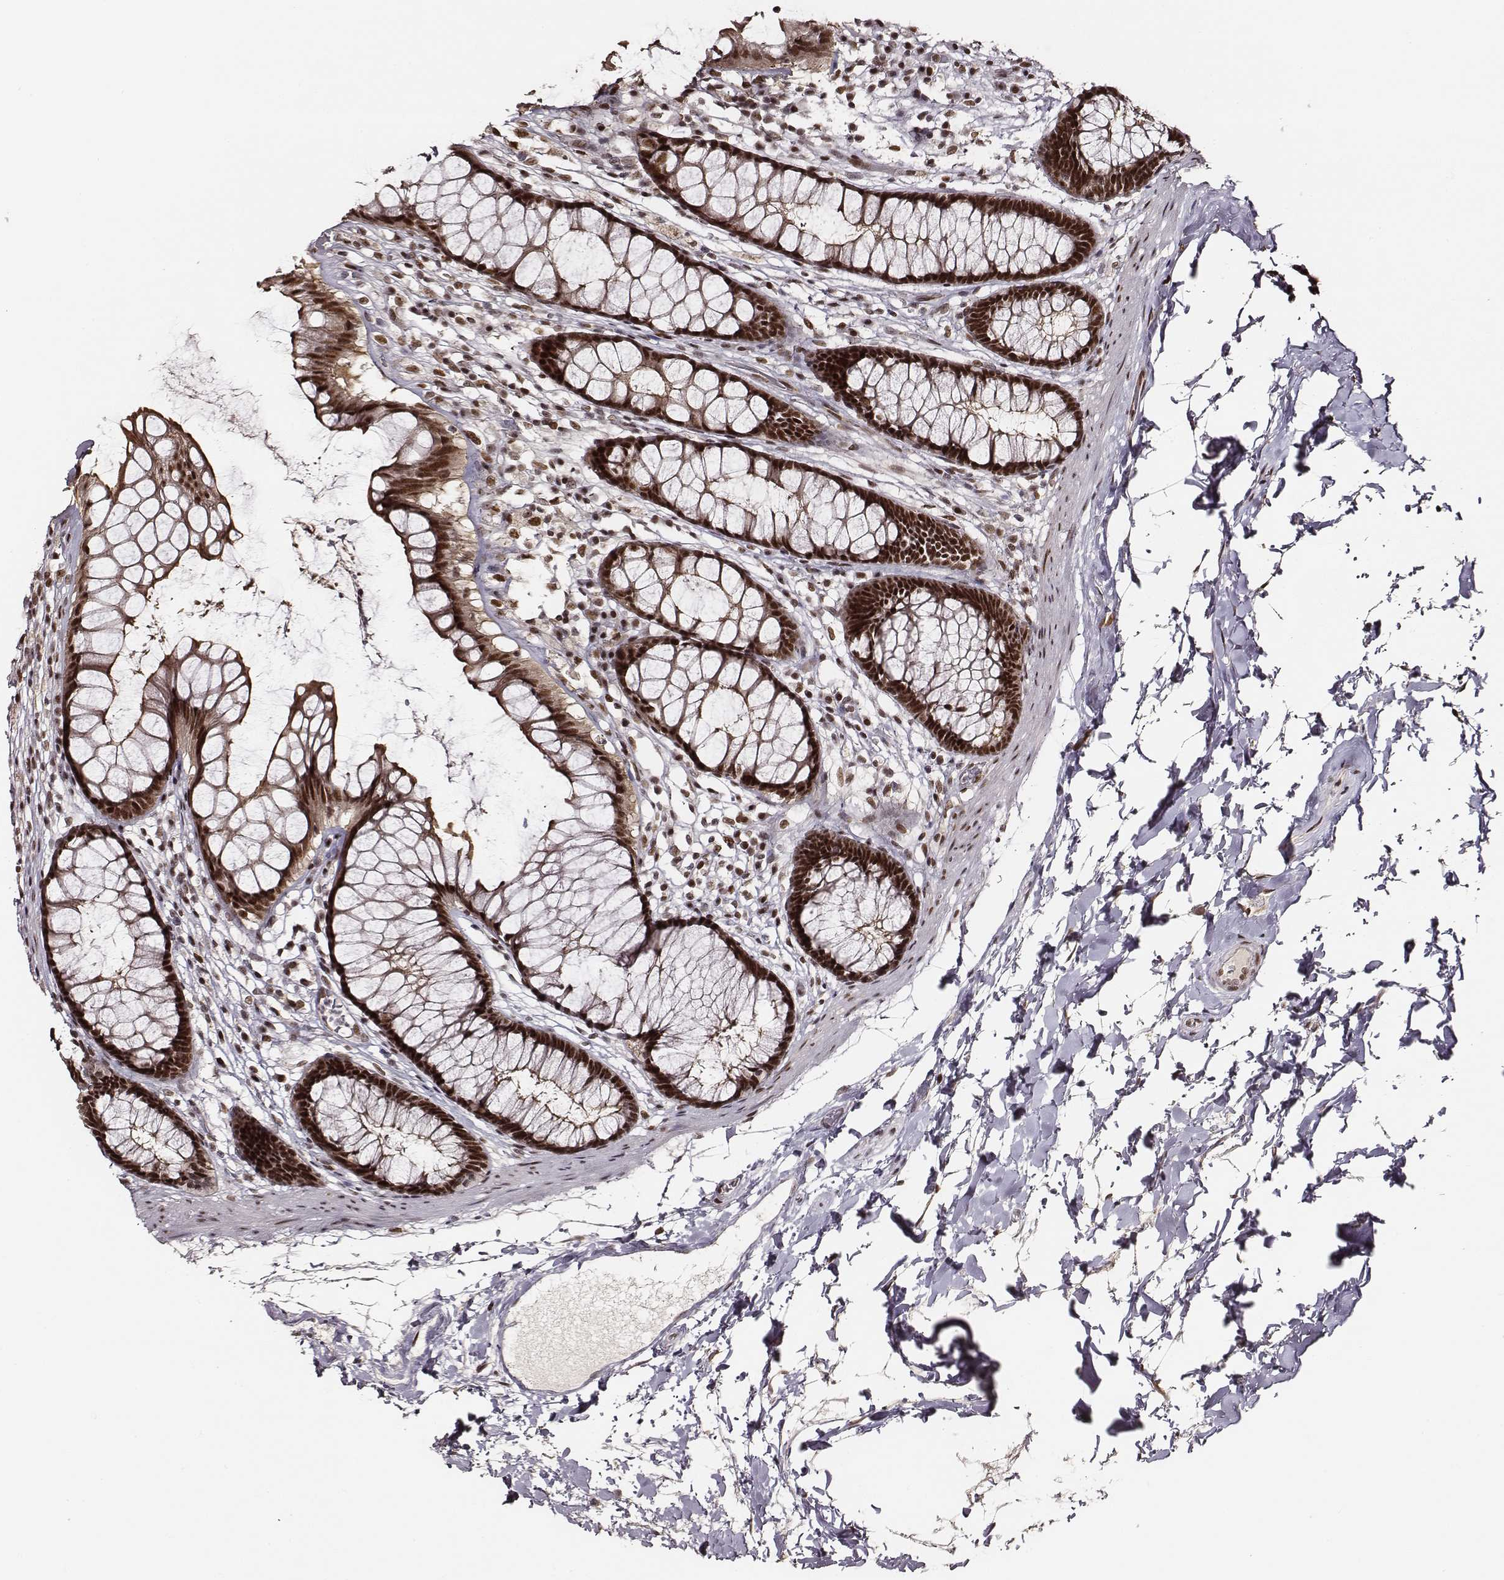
{"staining": {"intensity": "strong", "quantity": ">75%", "location": "nuclear"}, "tissue": "rectum", "cell_type": "Glandular cells", "image_type": "normal", "snomed": [{"axis": "morphology", "description": "Normal tissue, NOS"}, {"axis": "topography", "description": "Rectum"}], "caption": "Immunohistochemical staining of normal rectum reveals high levels of strong nuclear staining in about >75% of glandular cells.", "gene": "PPARA", "patient": {"sex": "male", "age": 72}}